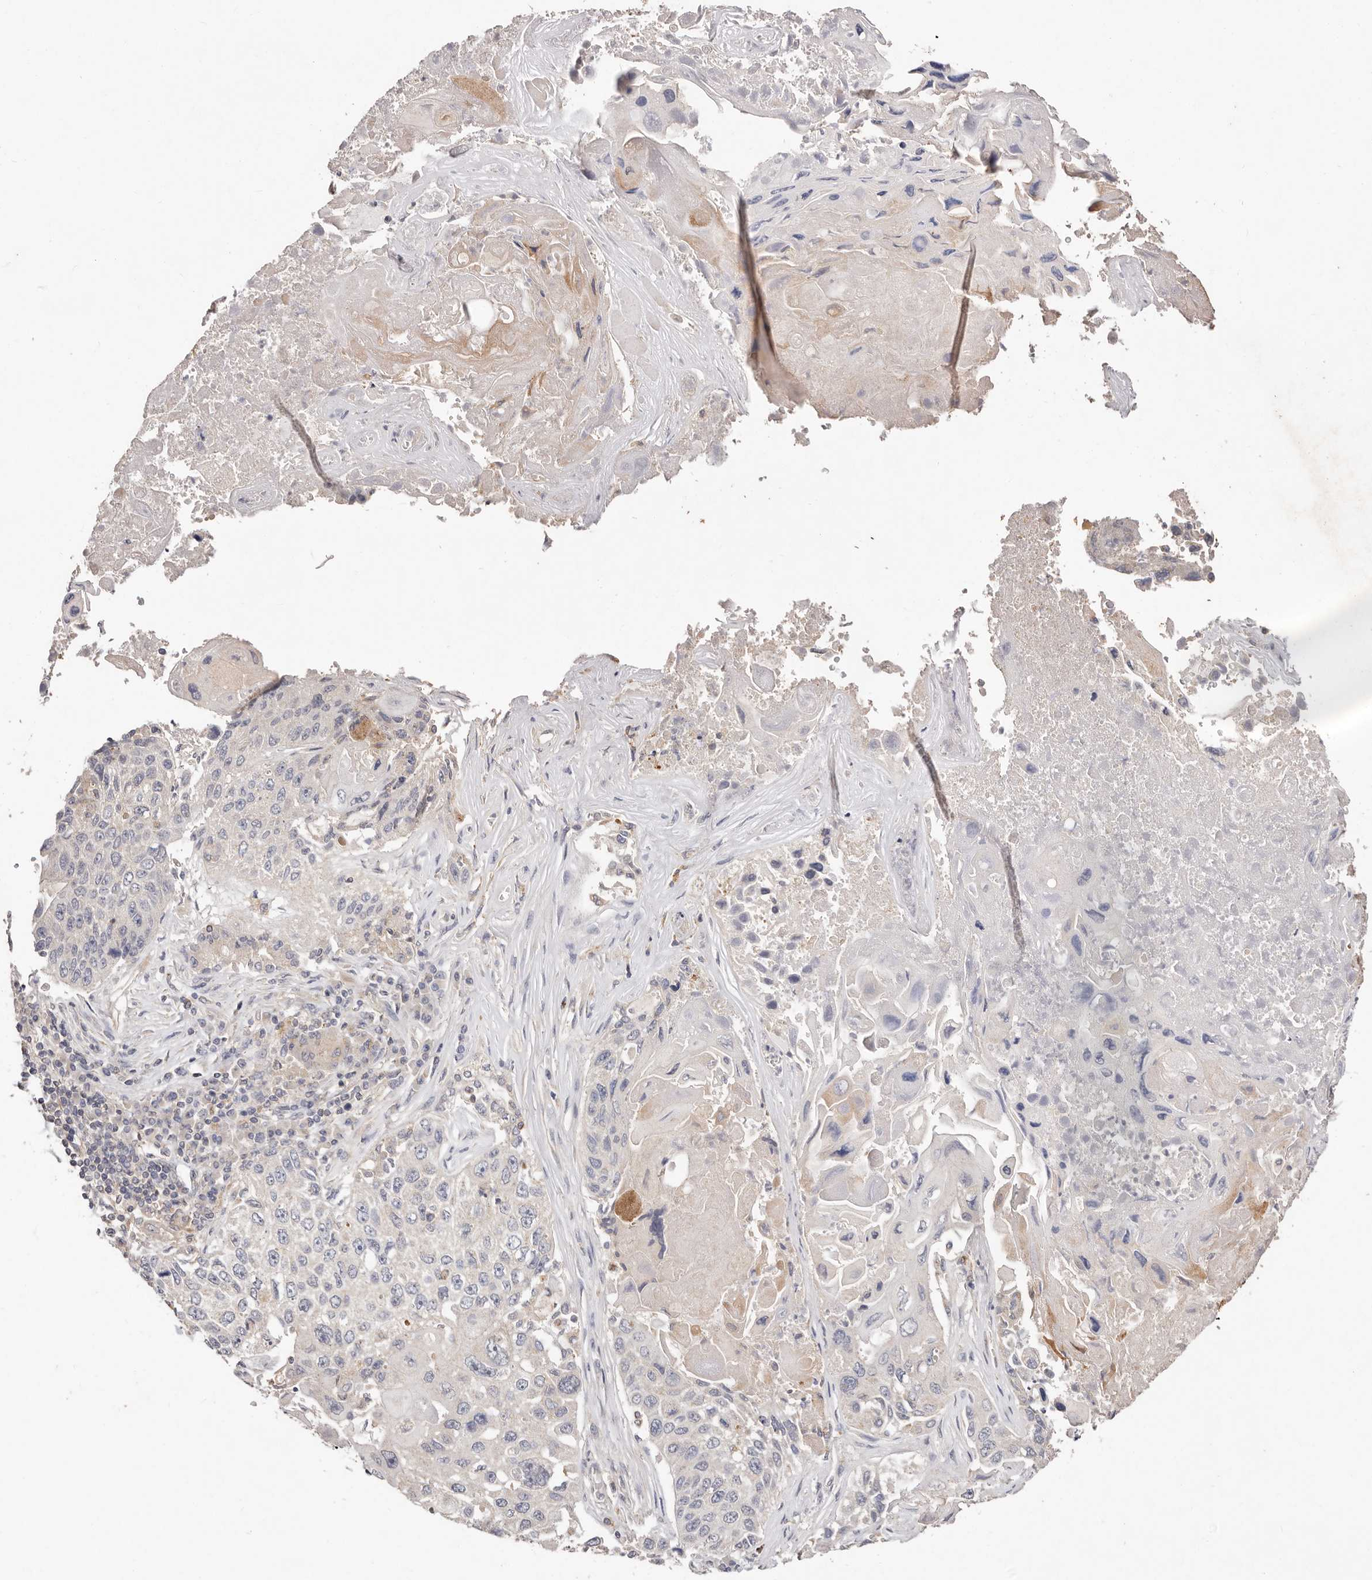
{"staining": {"intensity": "negative", "quantity": "none", "location": "none"}, "tissue": "lung cancer", "cell_type": "Tumor cells", "image_type": "cancer", "snomed": [{"axis": "morphology", "description": "Squamous cell carcinoma, NOS"}, {"axis": "topography", "description": "Lung"}], "caption": "Immunohistochemistry (IHC) micrograph of human lung cancer stained for a protein (brown), which displays no staining in tumor cells.", "gene": "THBS3", "patient": {"sex": "male", "age": 61}}